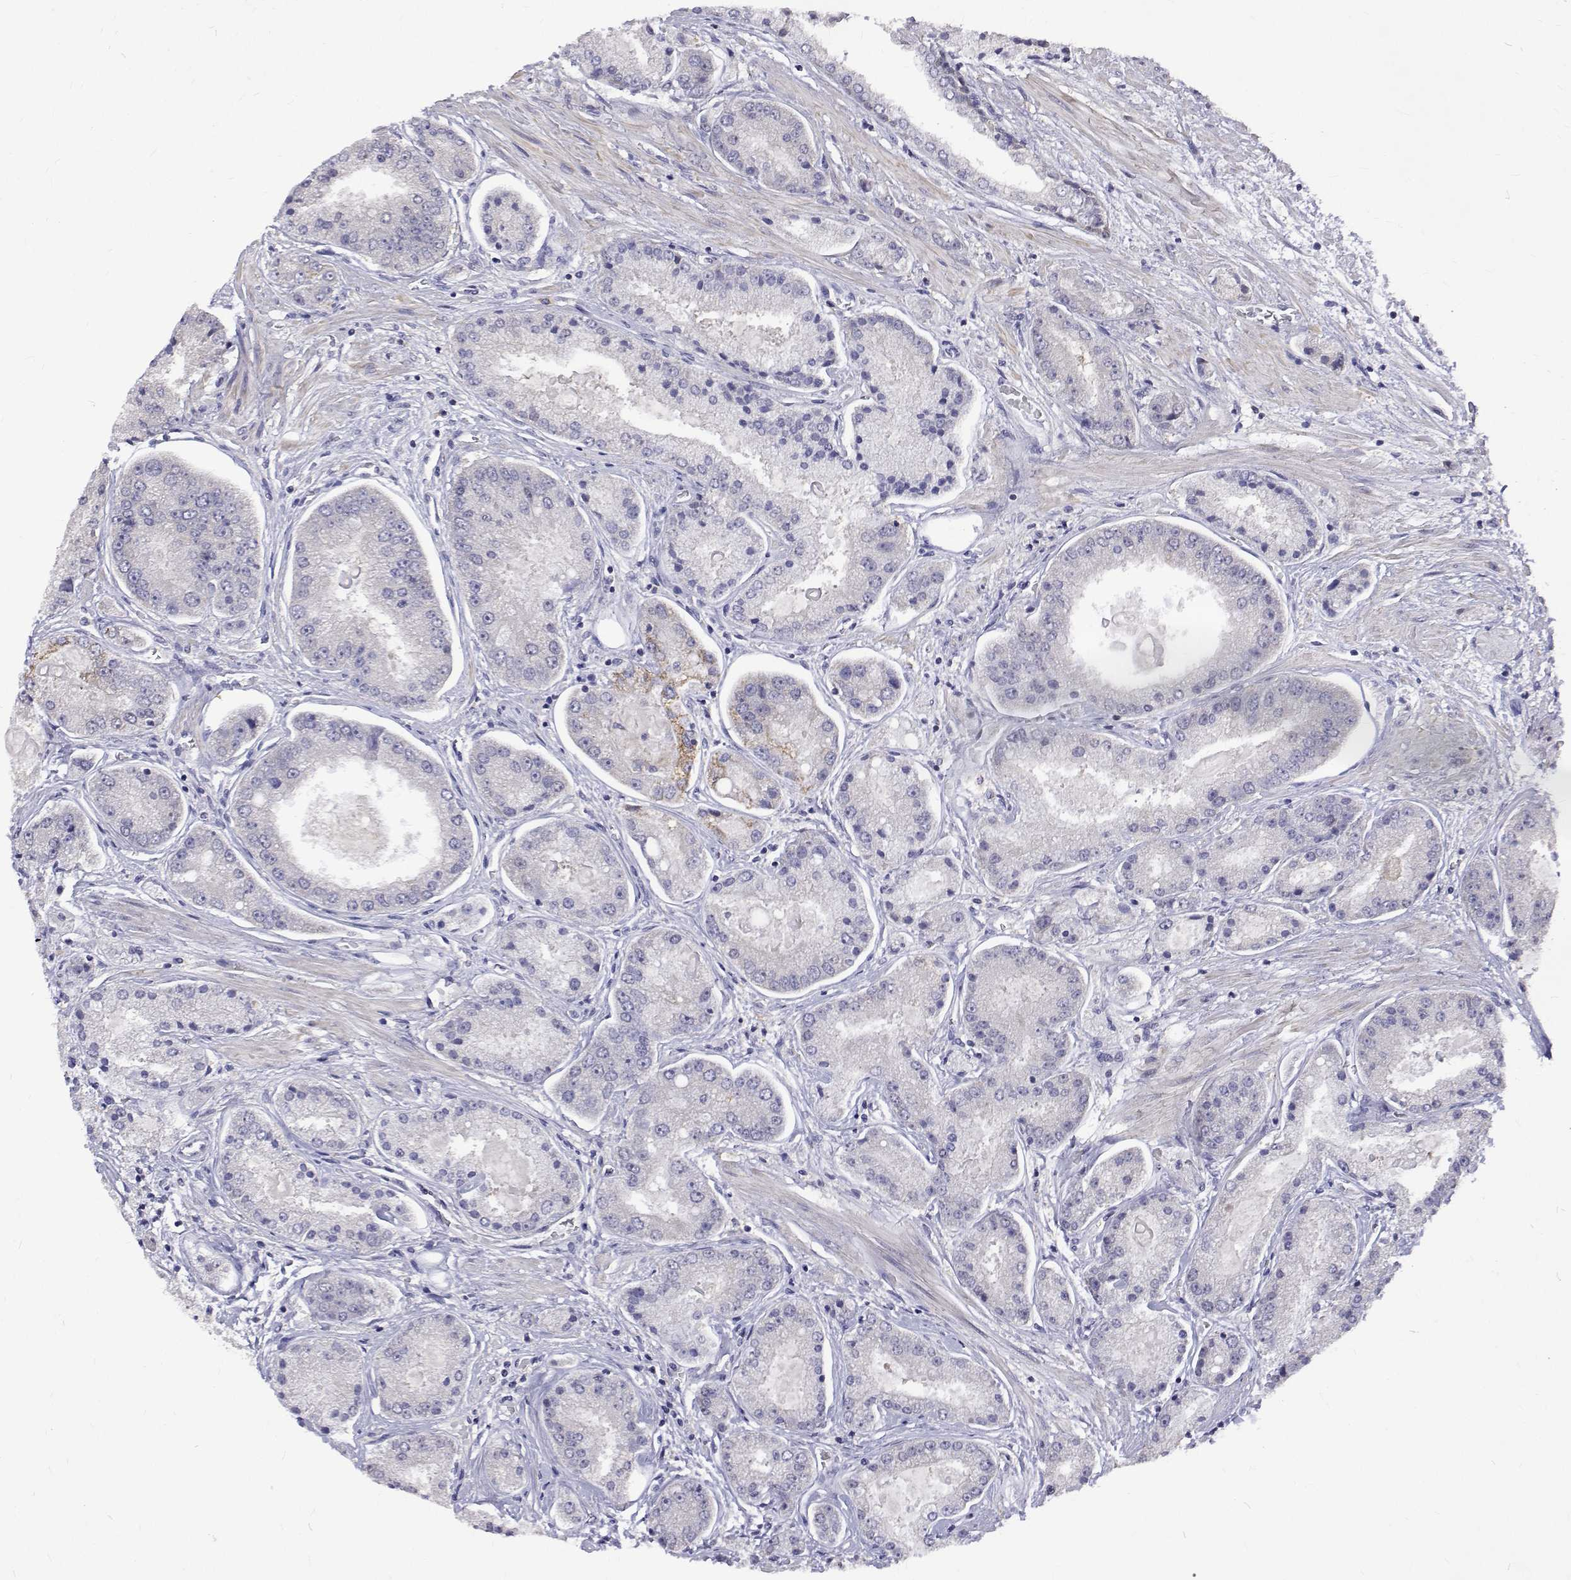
{"staining": {"intensity": "negative", "quantity": "none", "location": "none"}, "tissue": "prostate cancer", "cell_type": "Tumor cells", "image_type": "cancer", "snomed": [{"axis": "morphology", "description": "Adenocarcinoma, High grade"}, {"axis": "topography", "description": "Prostate"}], "caption": "High power microscopy photomicrograph of an immunohistochemistry micrograph of prostate high-grade adenocarcinoma, revealing no significant positivity in tumor cells. Brightfield microscopy of IHC stained with DAB (brown) and hematoxylin (blue), captured at high magnification.", "gene": "PADI1", "patient": {"sex": "male", "age": 67}}